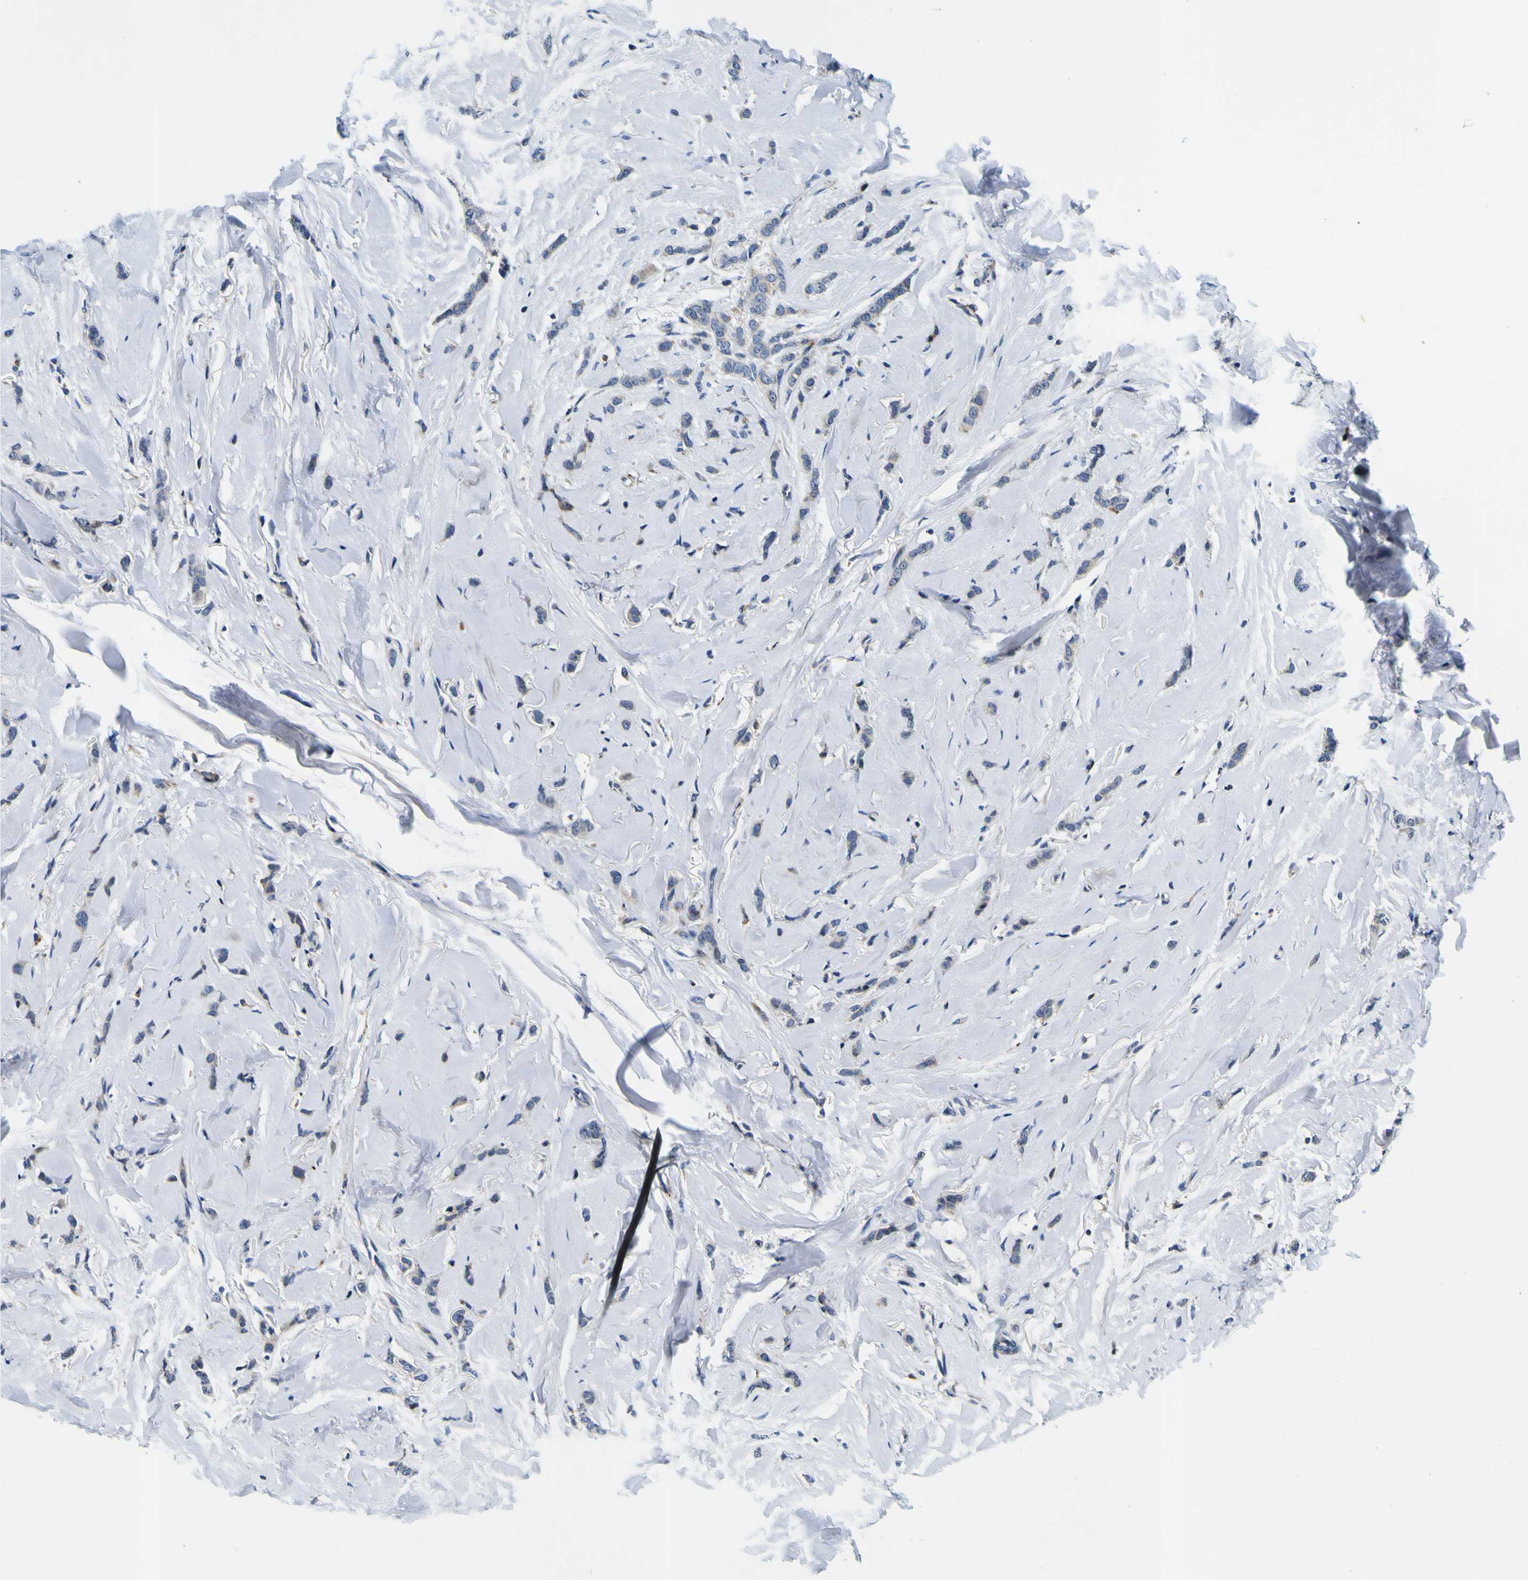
{"staining": {"intensity": "weak", "quantity": "25%-75%", "location": "cytoplasmic/membranous"}, "tissue": "breast cancer", "cell_type": "Tumor cells", "image_type": "cancer", "snomed": [{"axis": "morphology", "description": "Lobular carcinoma"}, {"axis": "topography", "description": "Skin"}, {"axis": "topography", "description": "Breast"}], "caption": "This photomicrograph reveals lobular carcinoma (breast) stained with IHC to label a protein in brown. The cytoplasmic/membranous of tumor cells show weak positivity for the protein. Nuclei are counter-stained blue.", "gene": "NLRP3", "patient": {"sex": "female", "age": 46}}